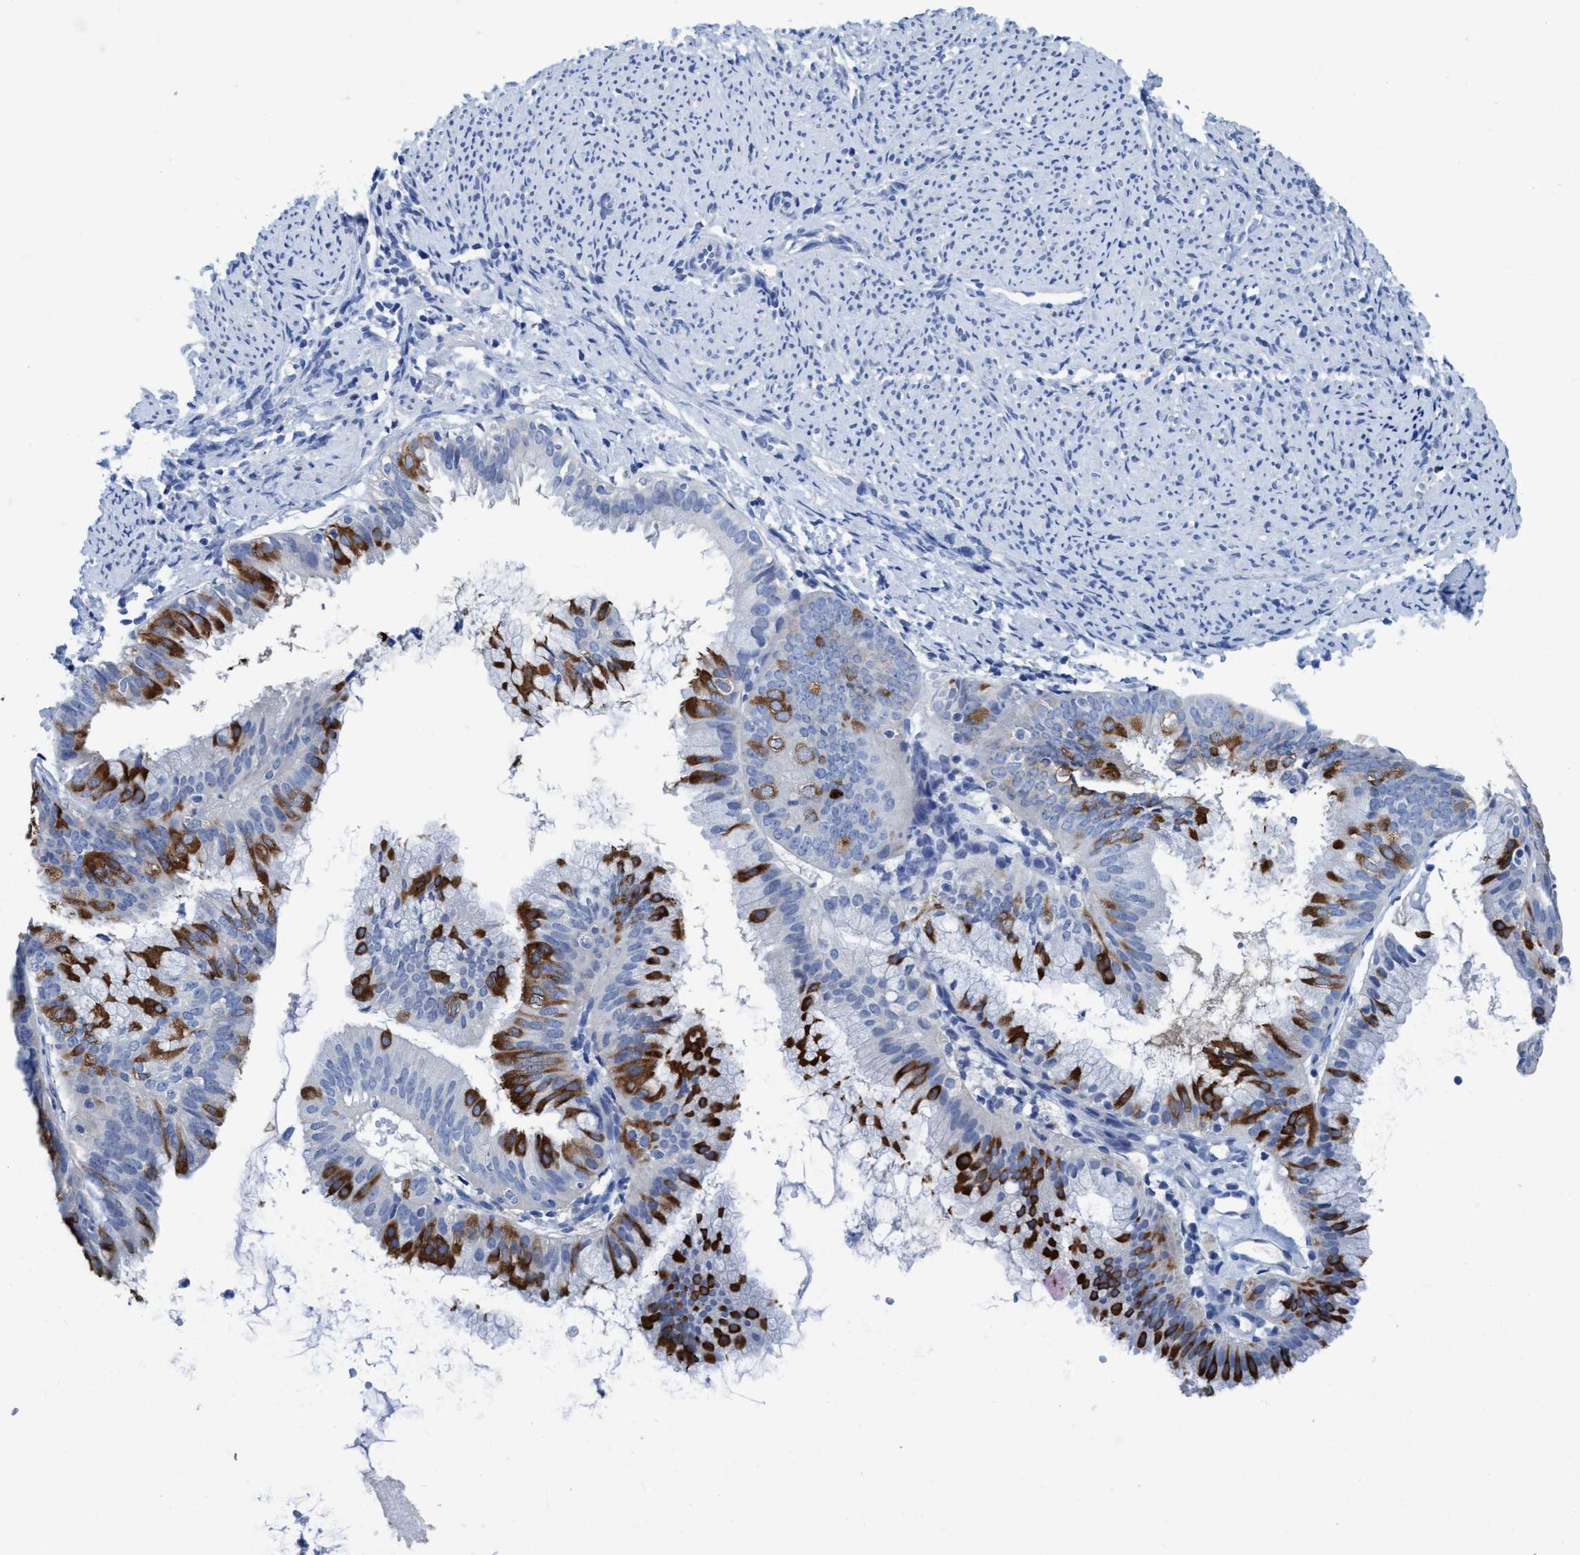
{"staining": {"intensity": "strong", "quantity": "<25%", "location": "cytoplasmic/membranous"}, "tissue": "endometrial cancer", "cell_type": "Tumor cells", "image_type": "cancer", "snomed": [{"axis": "morphology", "description": "Adenocarcinoma, NOS"}, {"axis": "topography", "description": "Endometrium"}], "caption": "Endometrial cancer stained with a protein marker displays strong staining in tumor cells.", "gene": "DNAI1", "patient": {"sex": "female", "age": 63}}